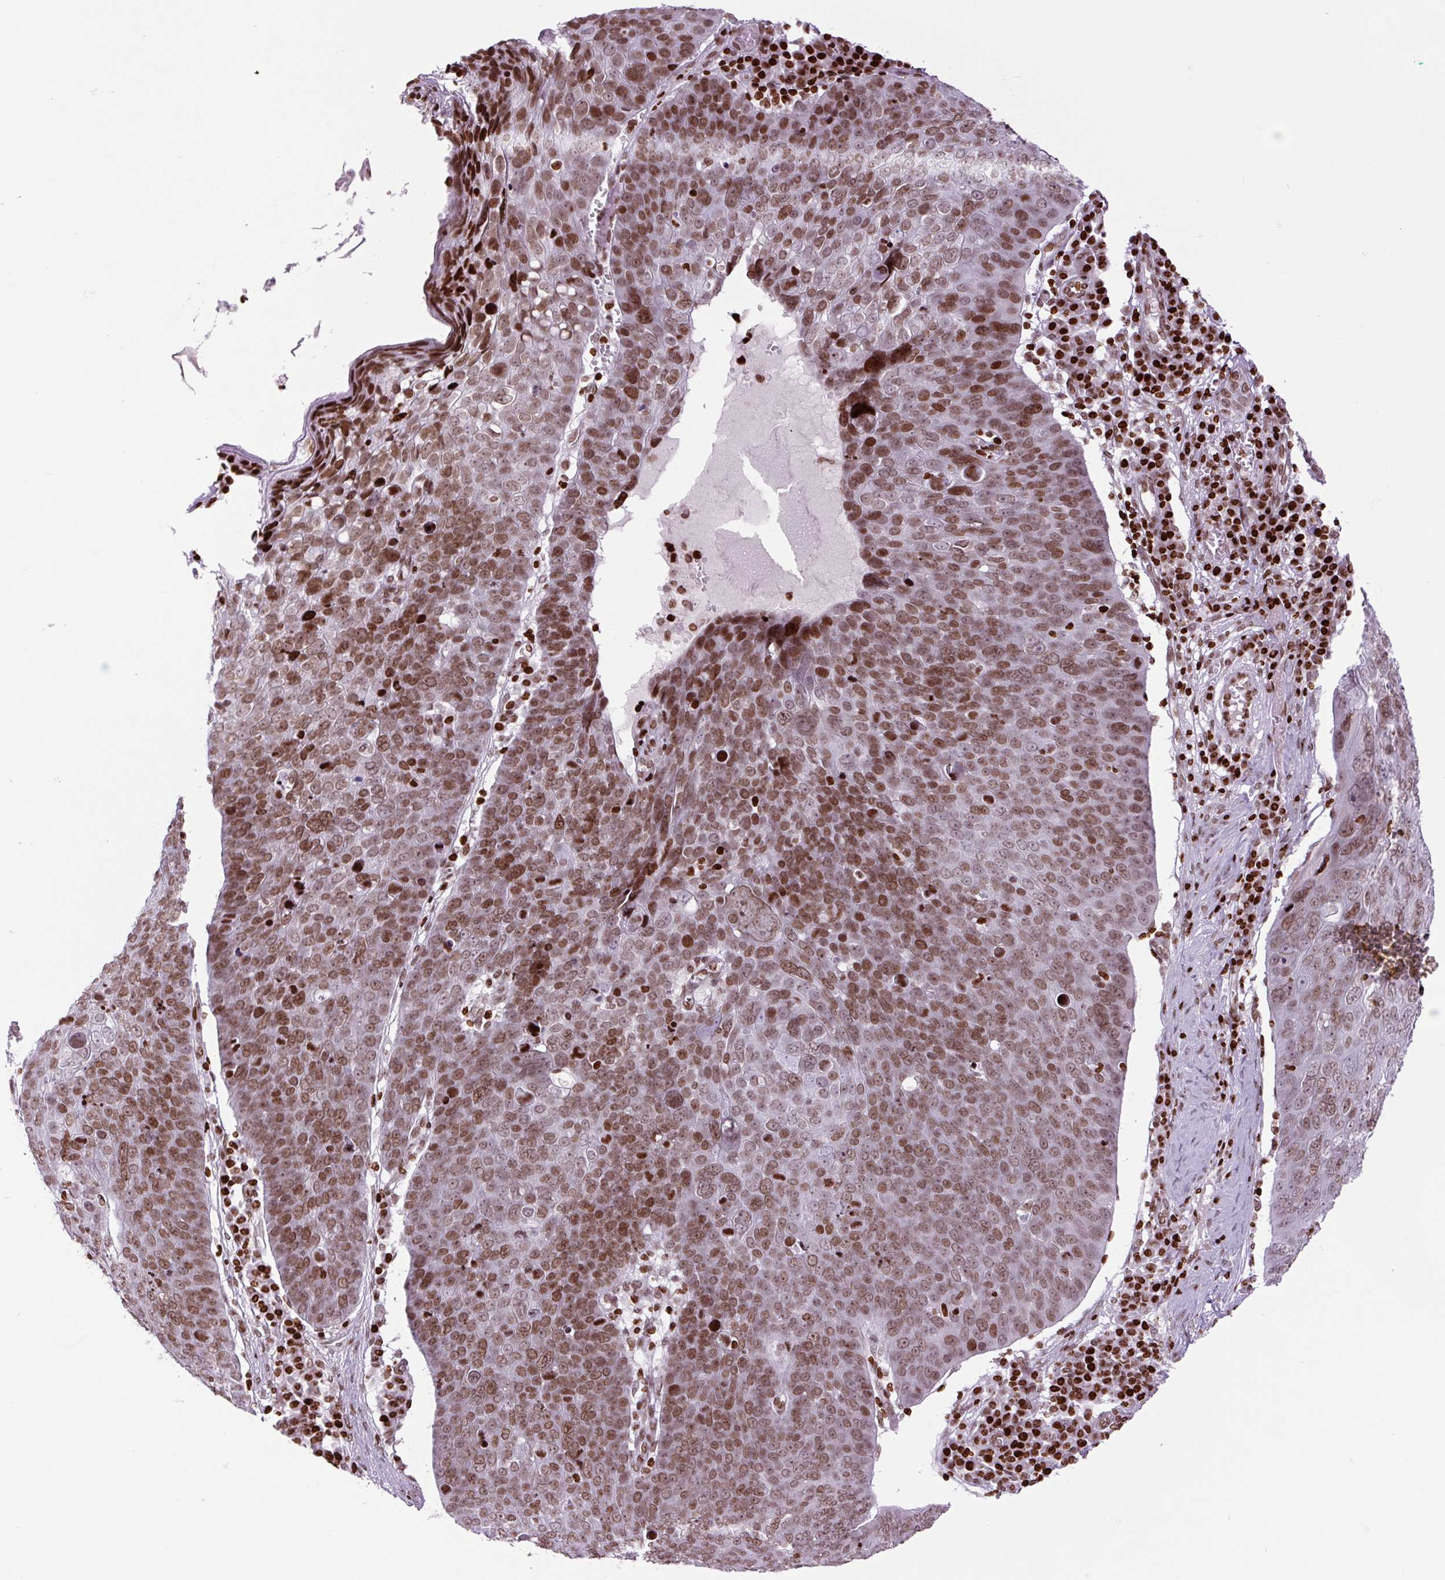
{"staining": {"intensity": "moderate", "quantity": ">75%", "location": "nuclear"}, "tissue": "skin cancer", "cell_type": "Tumor cells", "image_type": "cancer", "snomed": [{"axis": "morphology", "description": "Squamous cell carcinoma, NOS"}, {"axis": "topography", "description": "Skin"}], "caption": "A brown stain labels moderate nuclear expression of a protein in human skin cancer (squamous cell carcinoma) tumor cells.", "gene": "H1-3", "patient": {"sex": "male", "age": 71}}